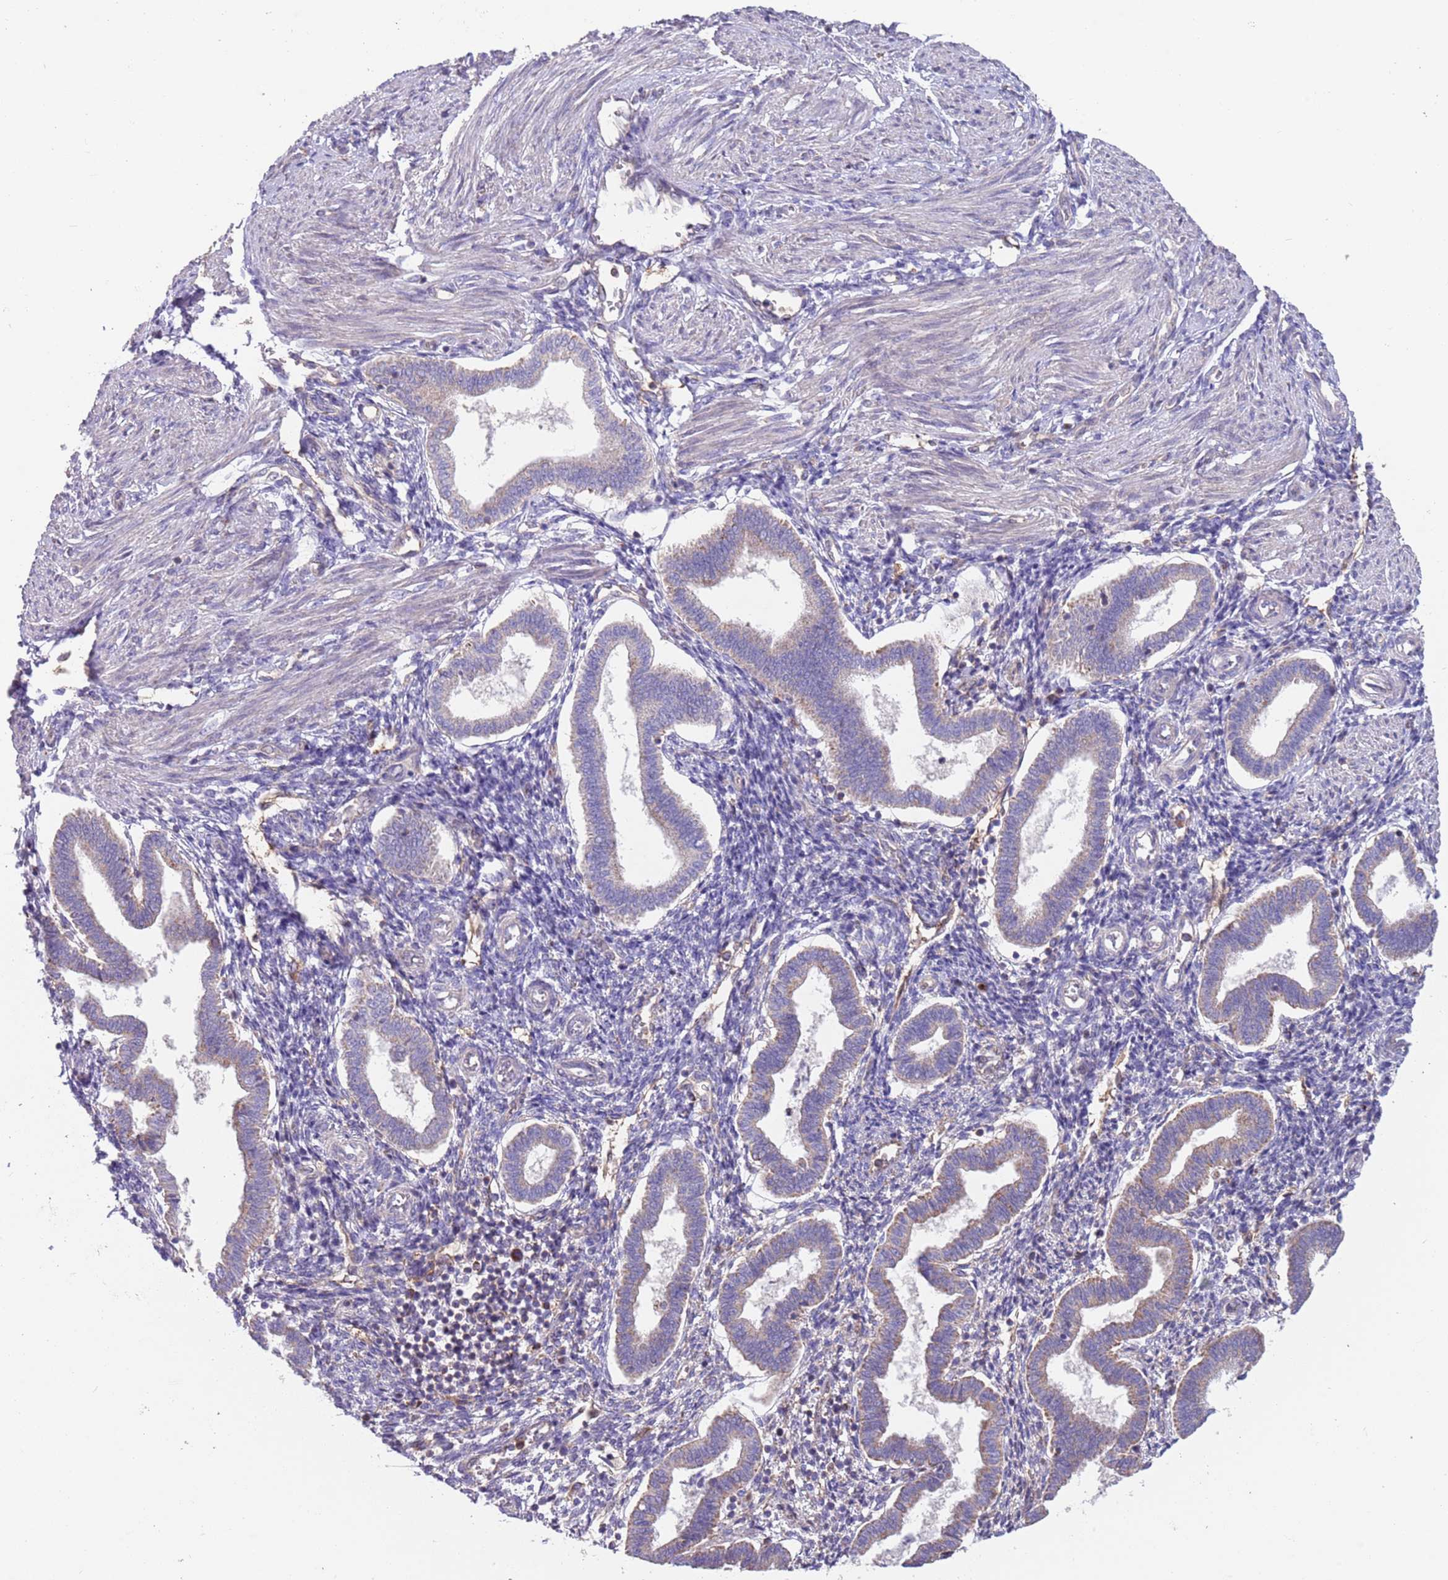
{"staining": {"intensity": "negative", "quantity": "none", "location": "none"}, "tissue": "endometrium", "cell_type": "Cells in endometrial stroma", "image_type": "normal", "snomed": [{"axis": "morphology", "description": "Normal tissue, NOS"}, {"axis": "topography", "description": "Endometrium"}], "caption": "A micrograph of endometrium stained for a protein reveals no brown staining in cells in endometrial stroma. (DAB (3,3'-diaminobenzidine) IHC, high magnification).", "gene": "DDT", "patient": {"sex": "female", "age": 24}}